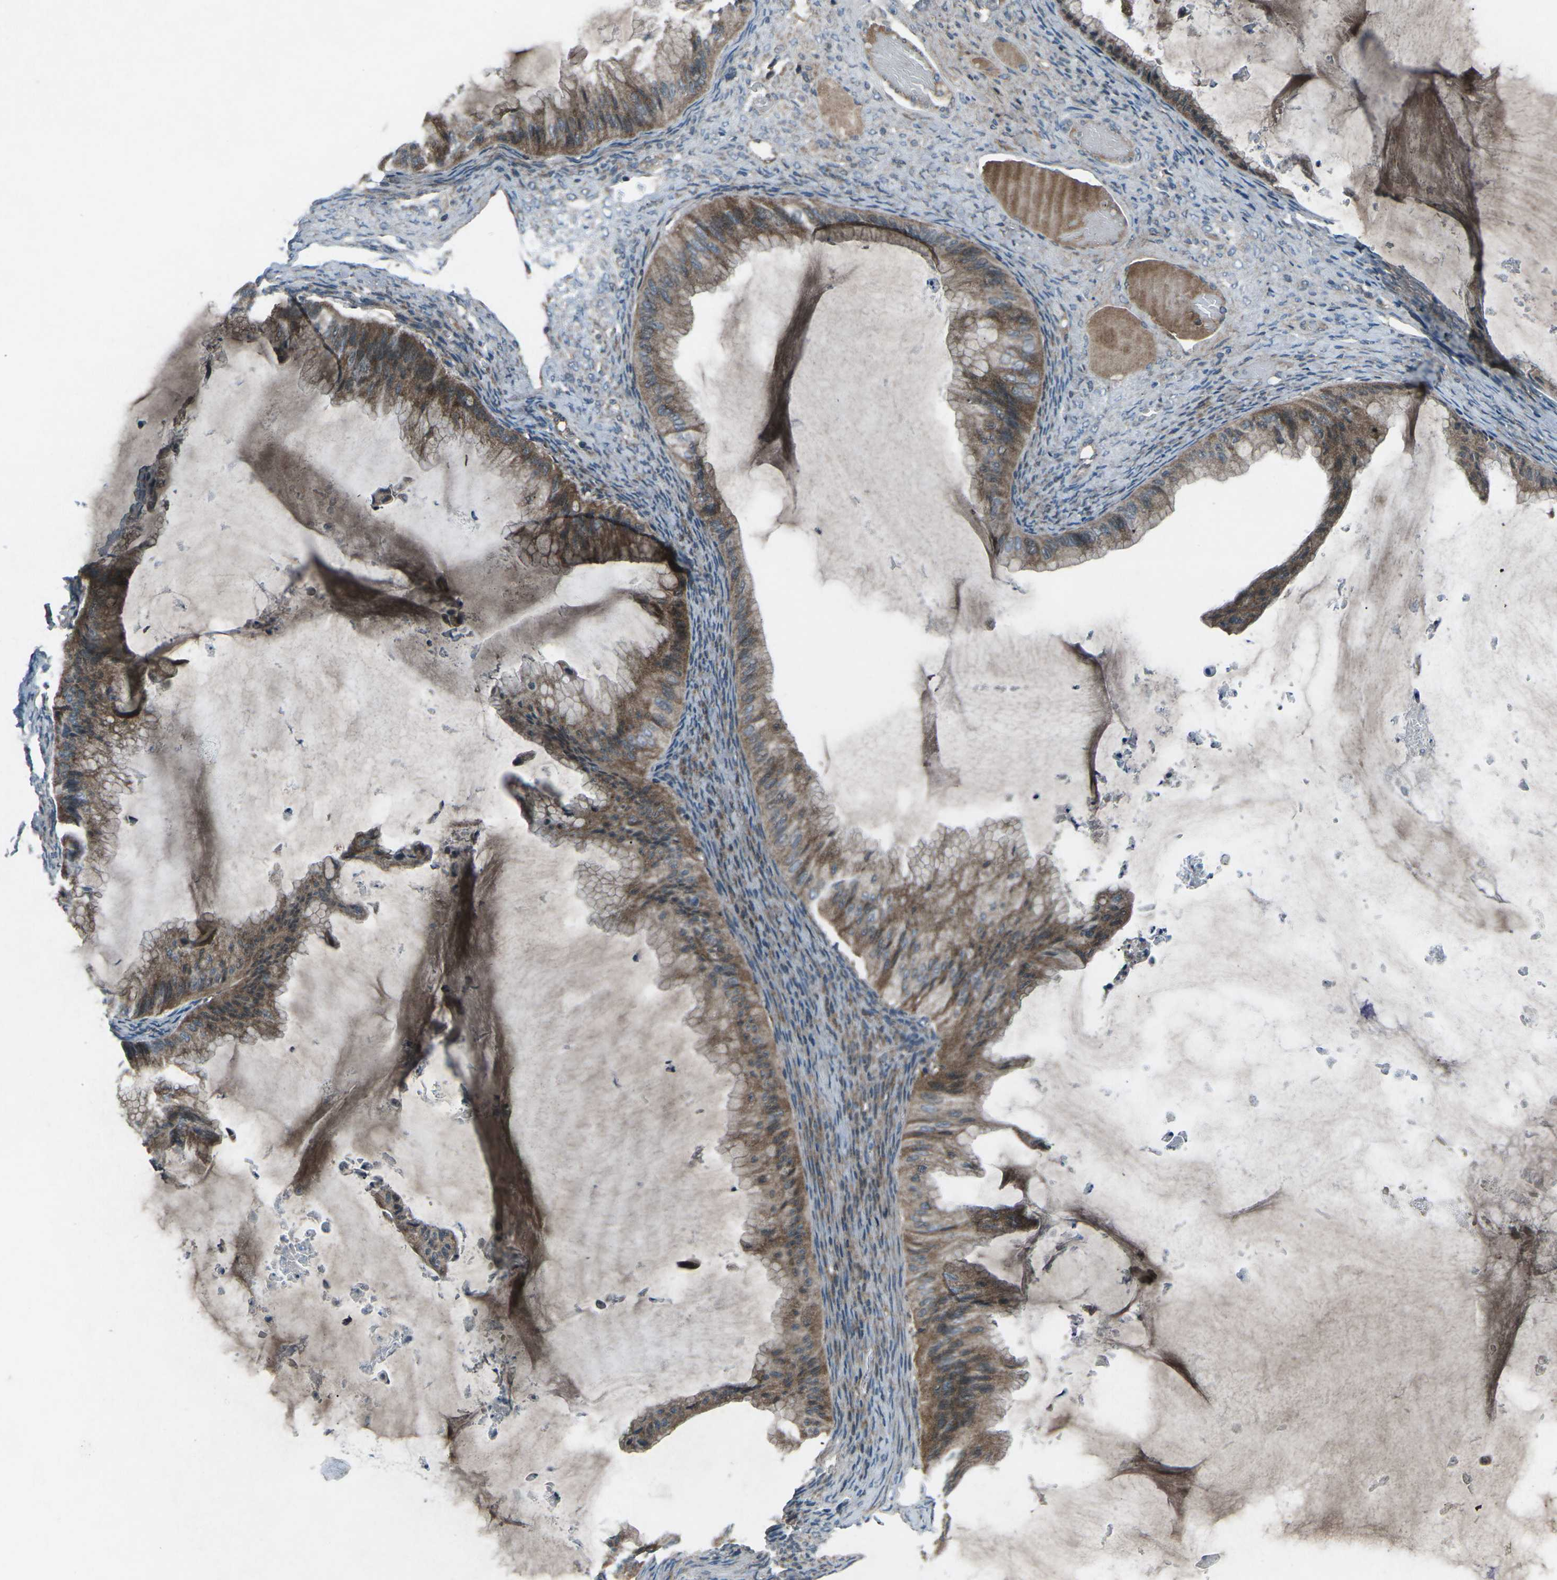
{"staining": {"intensity": "moderate", "quantity": ">75%", "location": "cytoplasmic/membranous"}, "tissue": "ovarian cancer", "cell_type": "Tumor cells", "image_type": "cancer", "snomed": [{"axis": "morphology", "description": "Cystadenocarcinoma, mucinous, NOS"}, {"axis": "topography", "description": "Ovary"}], "caption": "Immunohistochemistry (IHC) micrograph of human mucinous cystadenocarcinoma (ovarian) stained for a protein (brown), which displays medium levels of moderate cytoplasmic/membranous staining in about >75% of tumor cells.", "gene": "CDK16", "patient": {"sex": "female", "age": 61}}